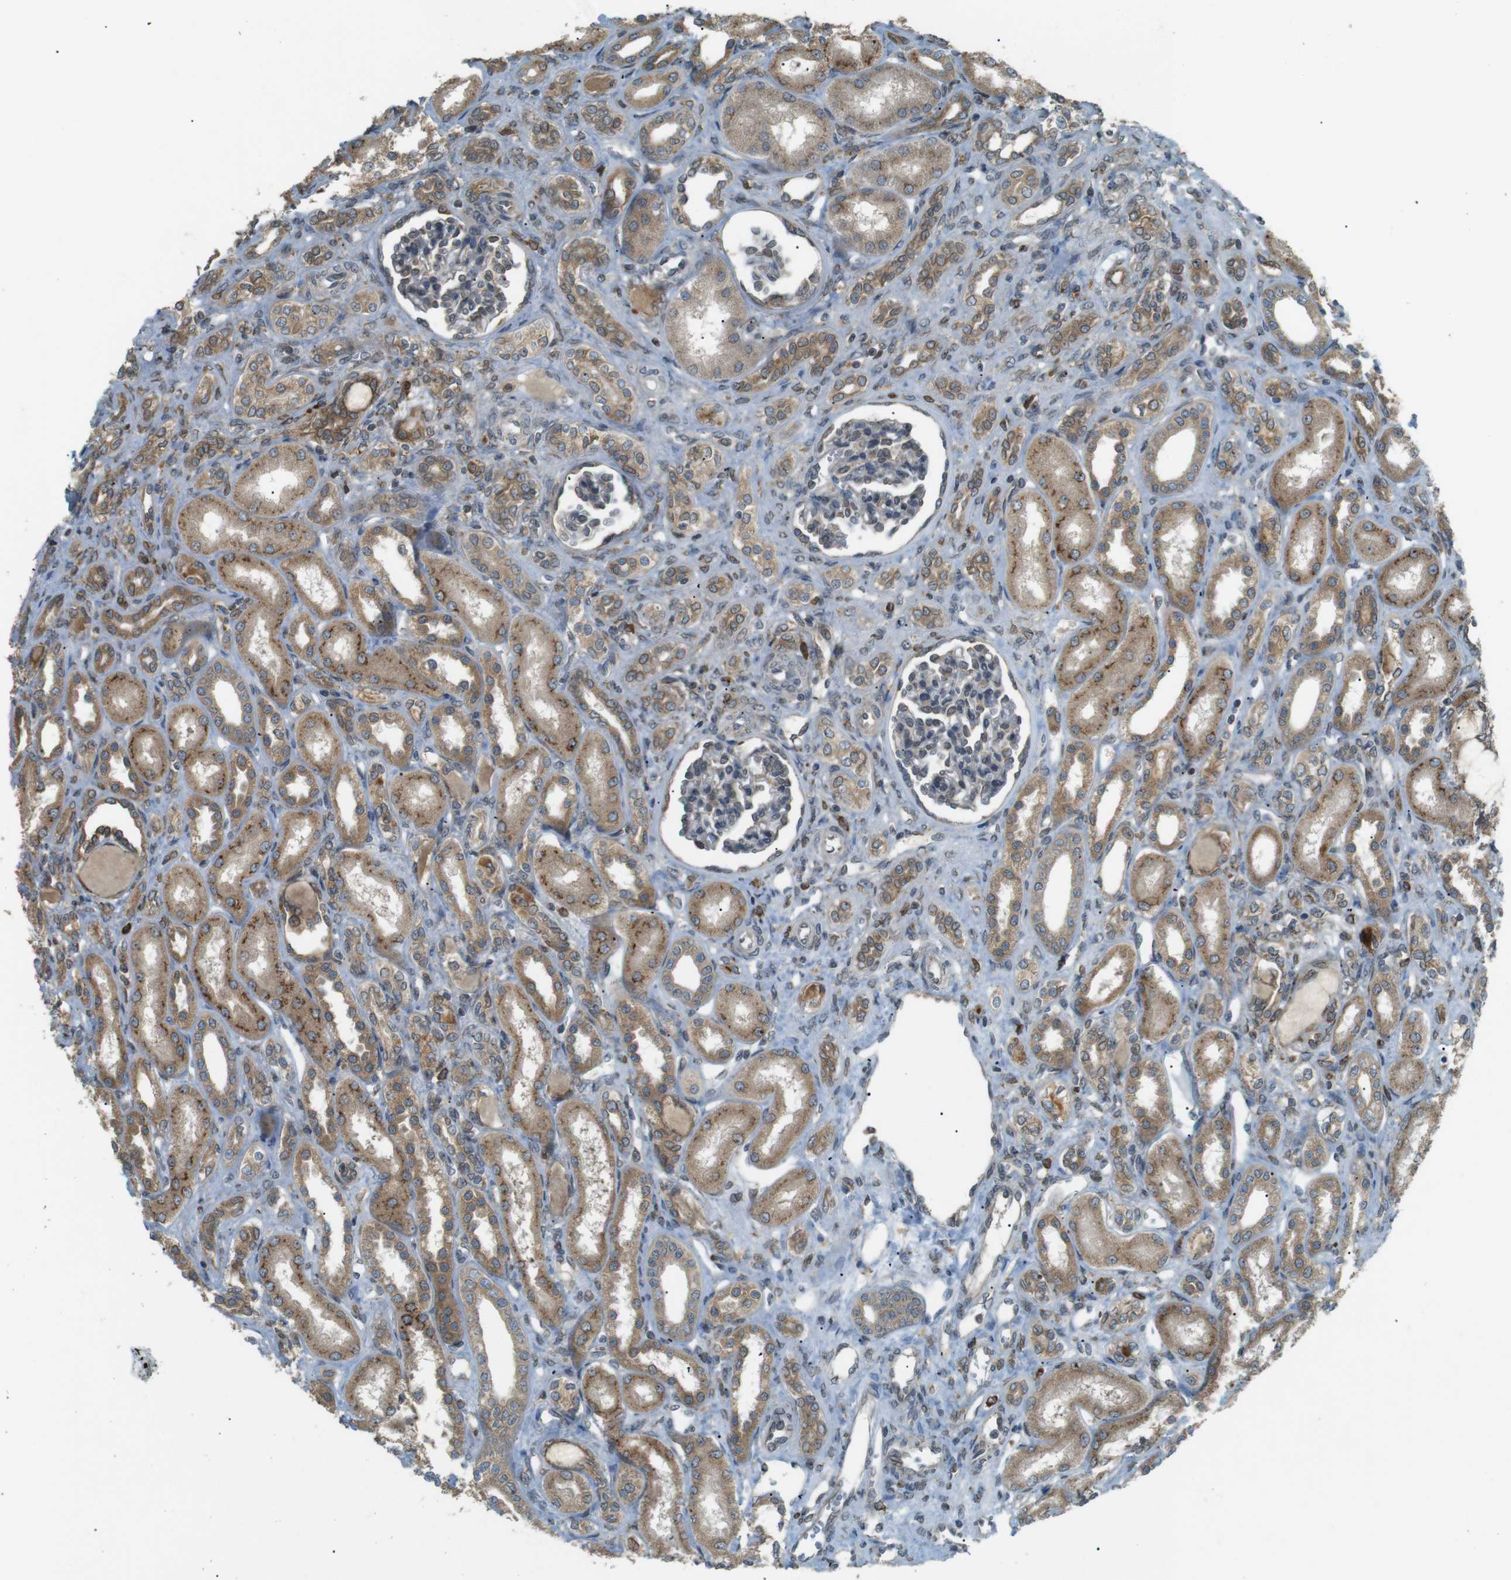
{"staining": {"intensity": "moderate", "quantity": "<25%", "location": "cytoplasmic/membranous"}, "tissue": "kidney", "cell_type": "Cells in glomeruli", "image_type": "normal", "snomed": [{"axis": "morphology", "description": "Normal tissue, NOS"}, {"axis": "topography", "description": "Kidney"}], "caption": "IHC of unremarkable kidney displays low levels of moderate cytoplasmic/membranous positivity in approximately <25% of cells in glomeruli. (Brightfield microscopy of DAB IHC at high magnification).", "gene": "TMED4", "patient": {"sex": "male", "age": 7}}